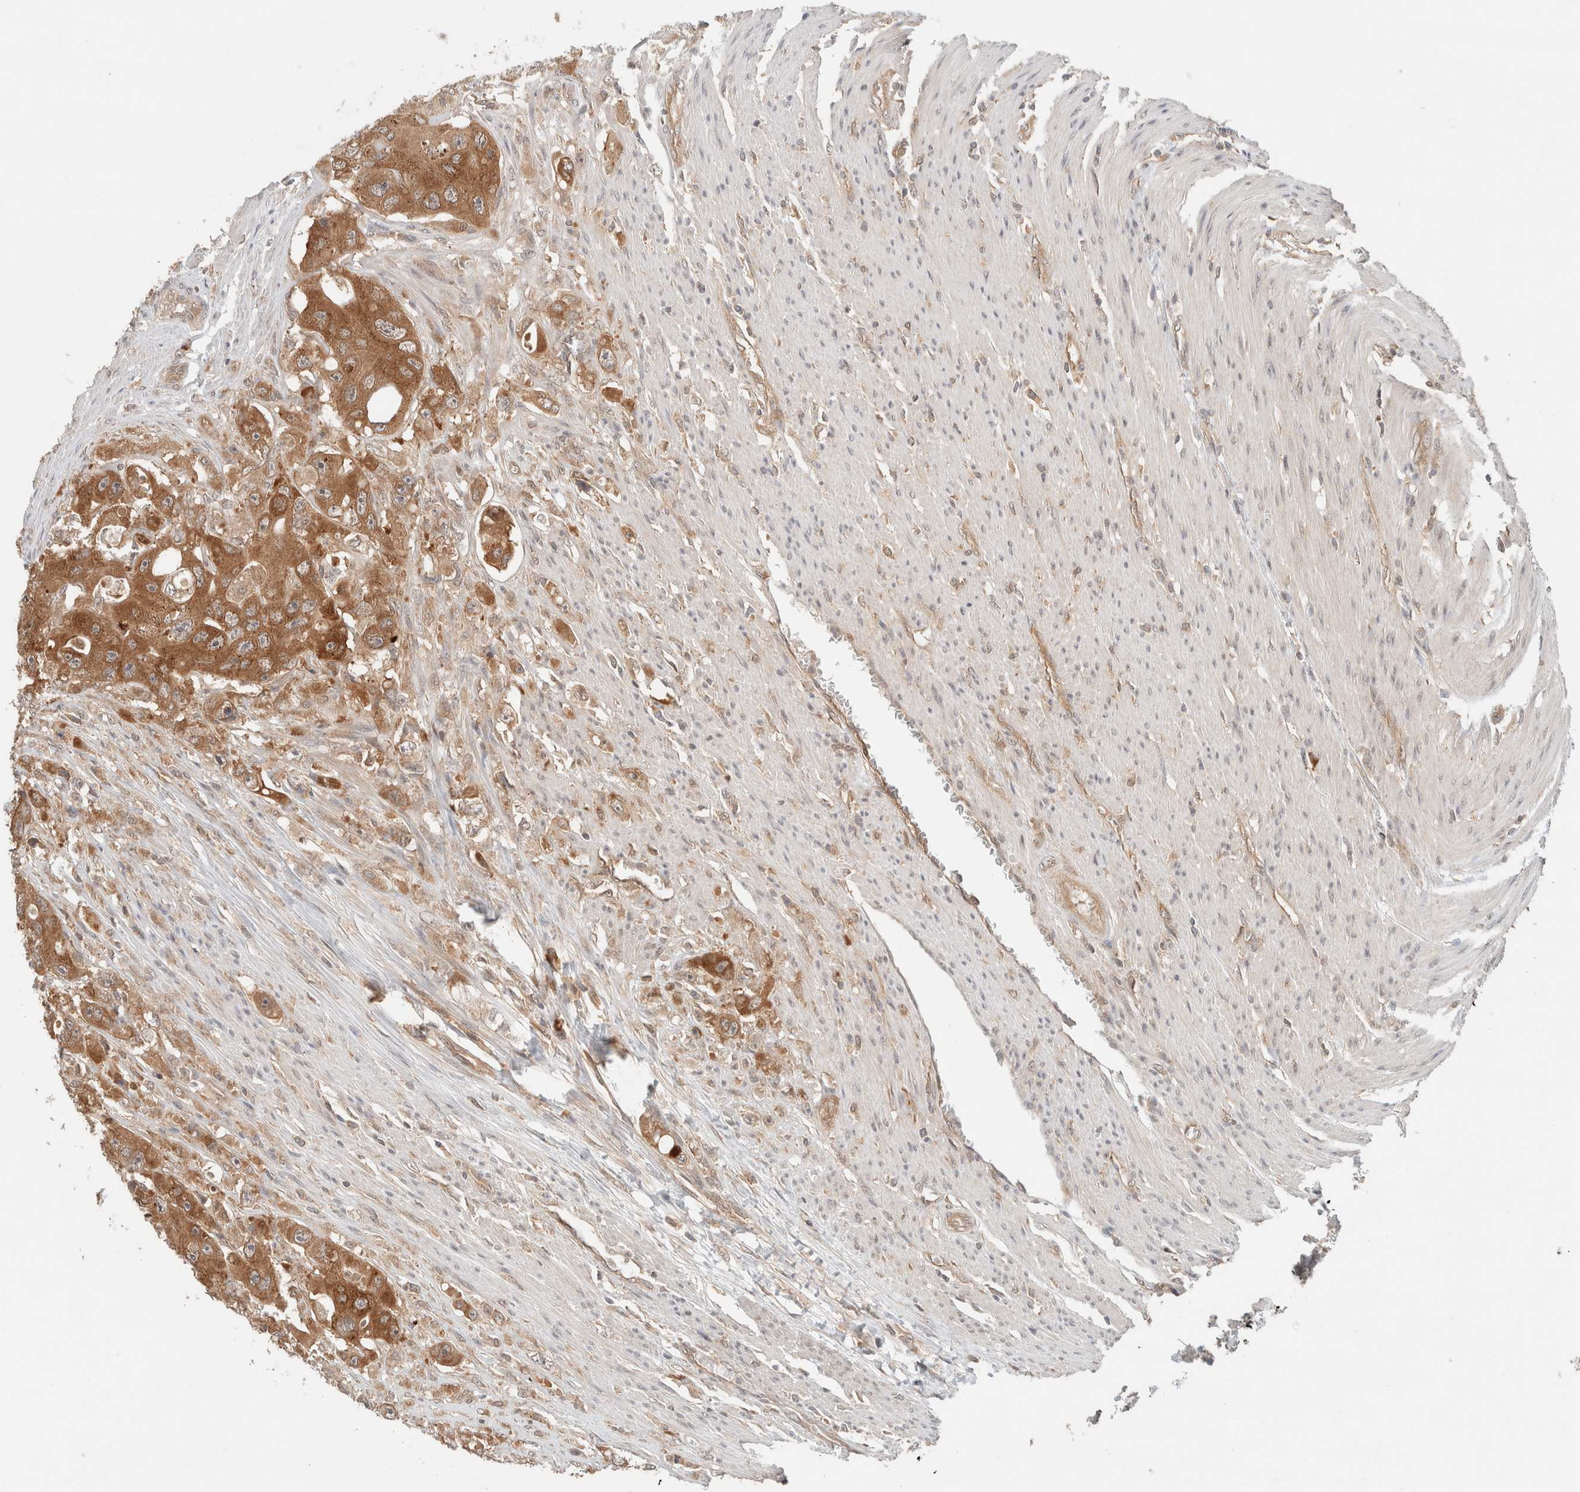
{"staining": {"intensity": "moderate", "quantity": ">75%", "location": "cytoplasmic/membranous"}, "tissue": "colorectal cancer", "cell_type": "Tumor cells", "image_type": "cancer", "snomed": [{"axis": "morphology", "description": "Adenocarcinoma, NOS"}, {"axis": "topography", "description": "Colon"}], "caption": "Immunohistochemistry photomicrograph of neoplastic tissue: human adenocarcinoma (colorectal) stained using immunohistochemistry (IHC) displays medium levels of moderate protein expression localized specifically in the cytoplasmic/membranous of tumor cells, appearing as a cytoplasmic/membranous brown color.", "gene": "ARFGEF2", "patient": {"sex": "female", "age": 46}}